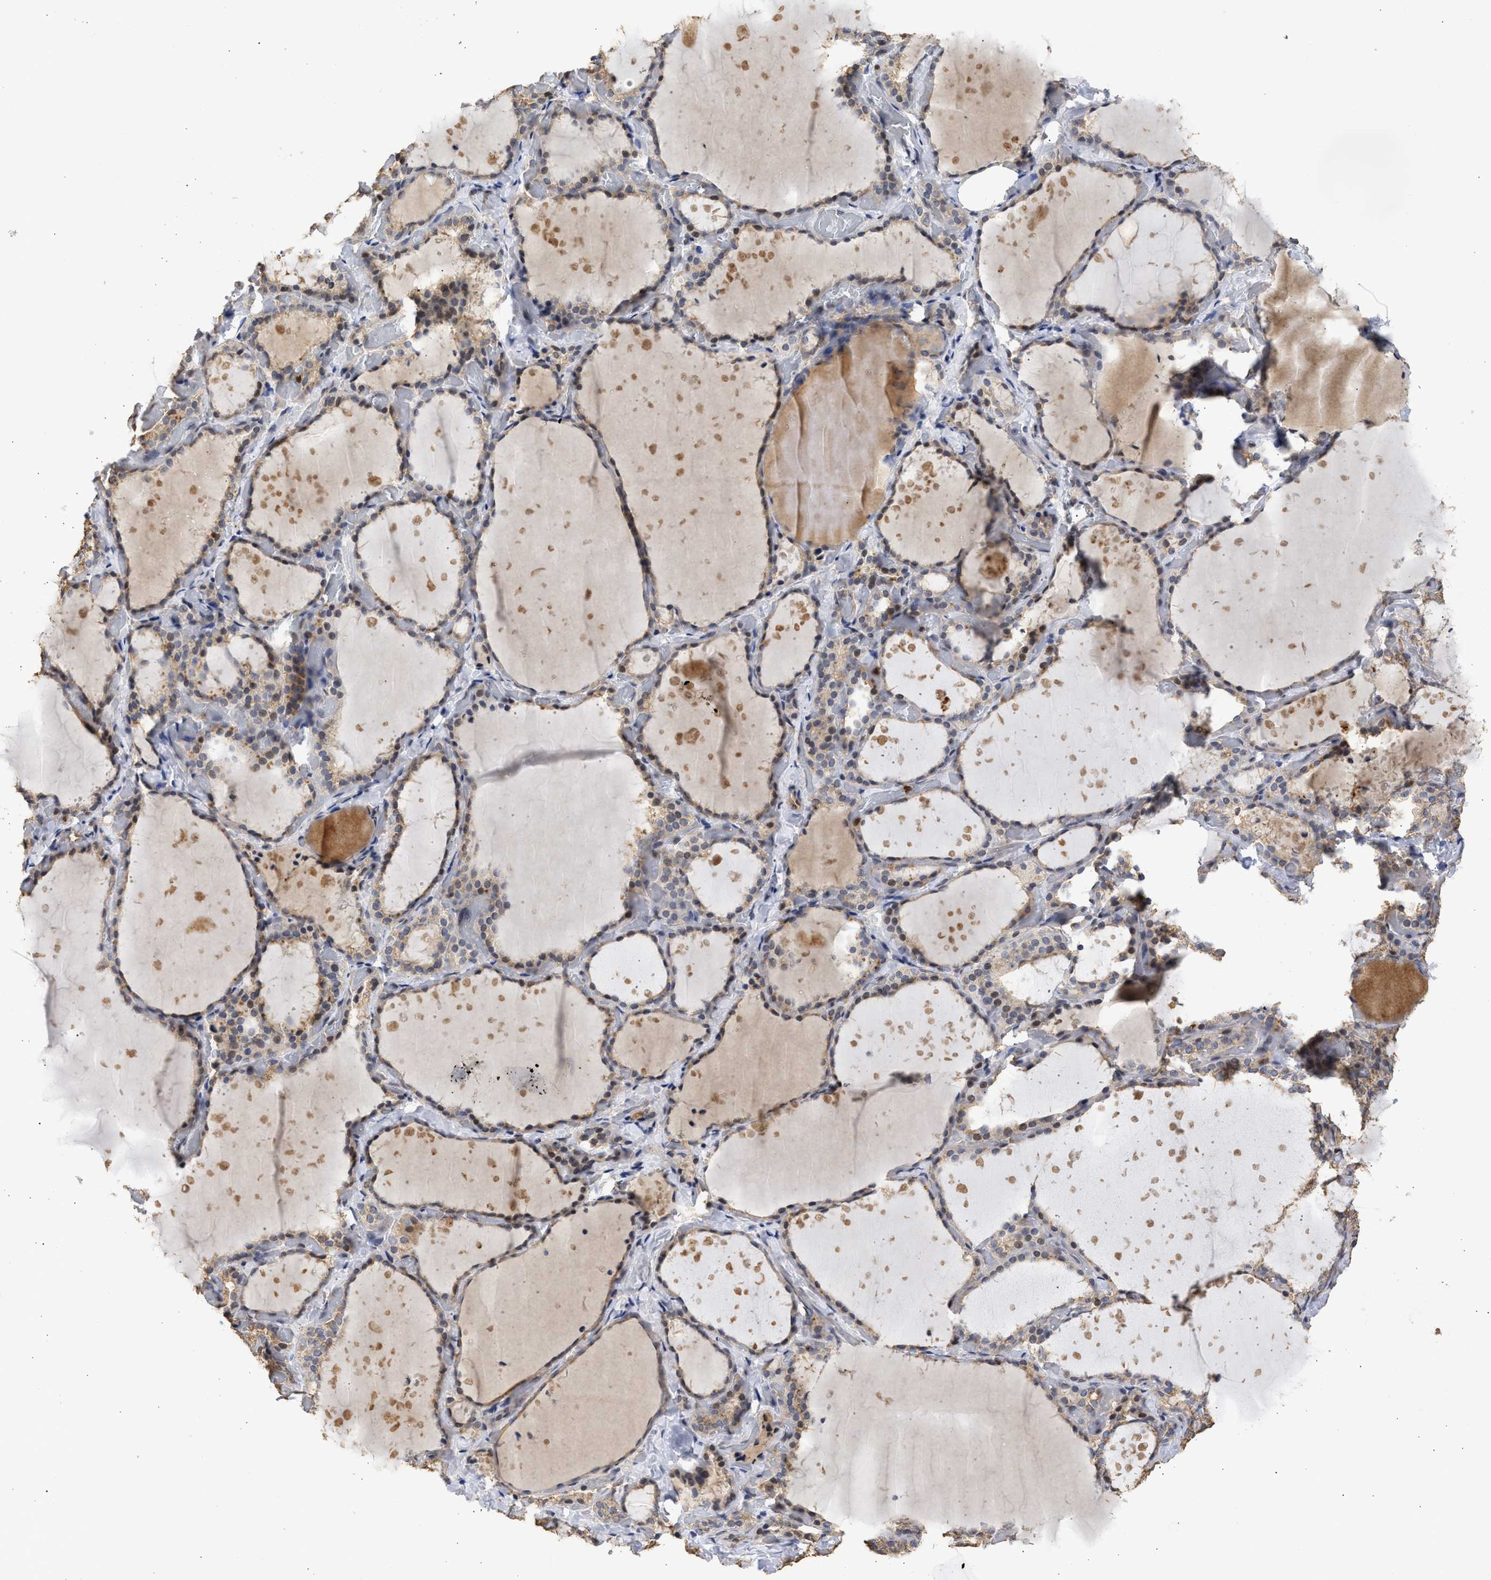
{"staining": {"intensity": "moderate", "quantity": "25%-75%", "location": "cytoplasmic/membranous,nuclear"}, "tissue": "thyroid gland", "cell_type": "Glandular cells", "image_type": "normal", "snomed": [{"axis": "morphology", "description": "Normal tissue, NOS"}, {"axis": "topography", "description": "Thyroid gland"}], "caption": "Immunohistochemistry (IHC) micrograph of unremarkable thyroid gland: thyroid gland stained using immunohistochemistry (IHC) exhibits medium levels of moderate protein expression localized specifically in the cytoplasmic/membranous,nuclear of glandular cells, appearing as a cytoplasmic/membranous,nuclear brown color.", "gene": "ENSG00000142539", "patient": {"sex": "female", "age": 44}}